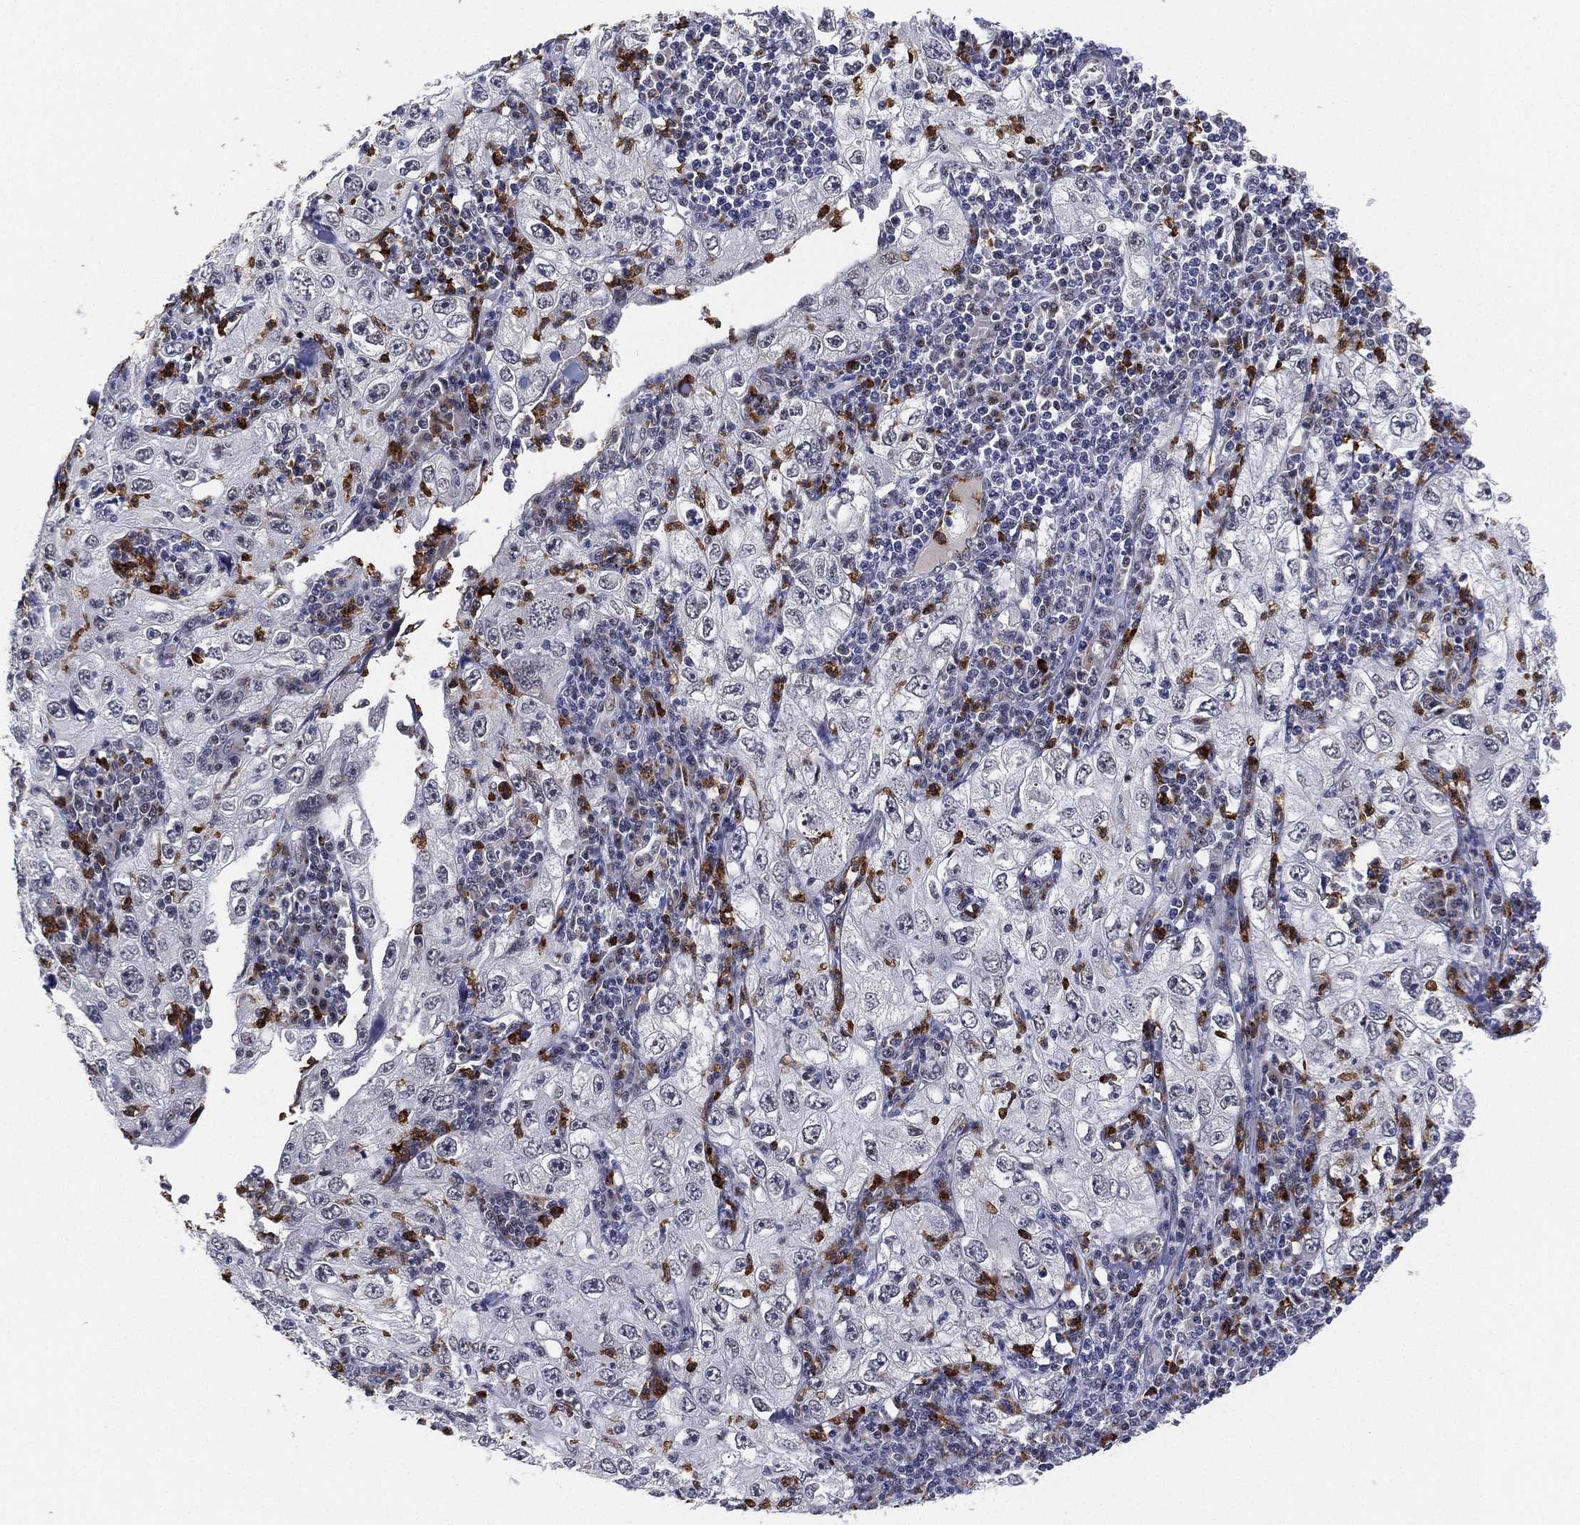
{"staining": {"intensity": "negative", "quantity": "none", "location": "none"}, "tissue": "cervical cancer", "cell_type": "Tumor cells", "image_type": "cancer", "snomed": [{"axis": "morphology", "description": "Squamous cell carcinoma, NOS"}, {"axis": "topography", "description": "Cervix"}], "caption": "Immunohistochemistry (IHC) photomicrograph of neoplastic tissue: cervical cancer stained with DAB shows no significant protein staining in tumor cells.", "gene": "CD177", "patient": {"sex": "female", "age": 24}}